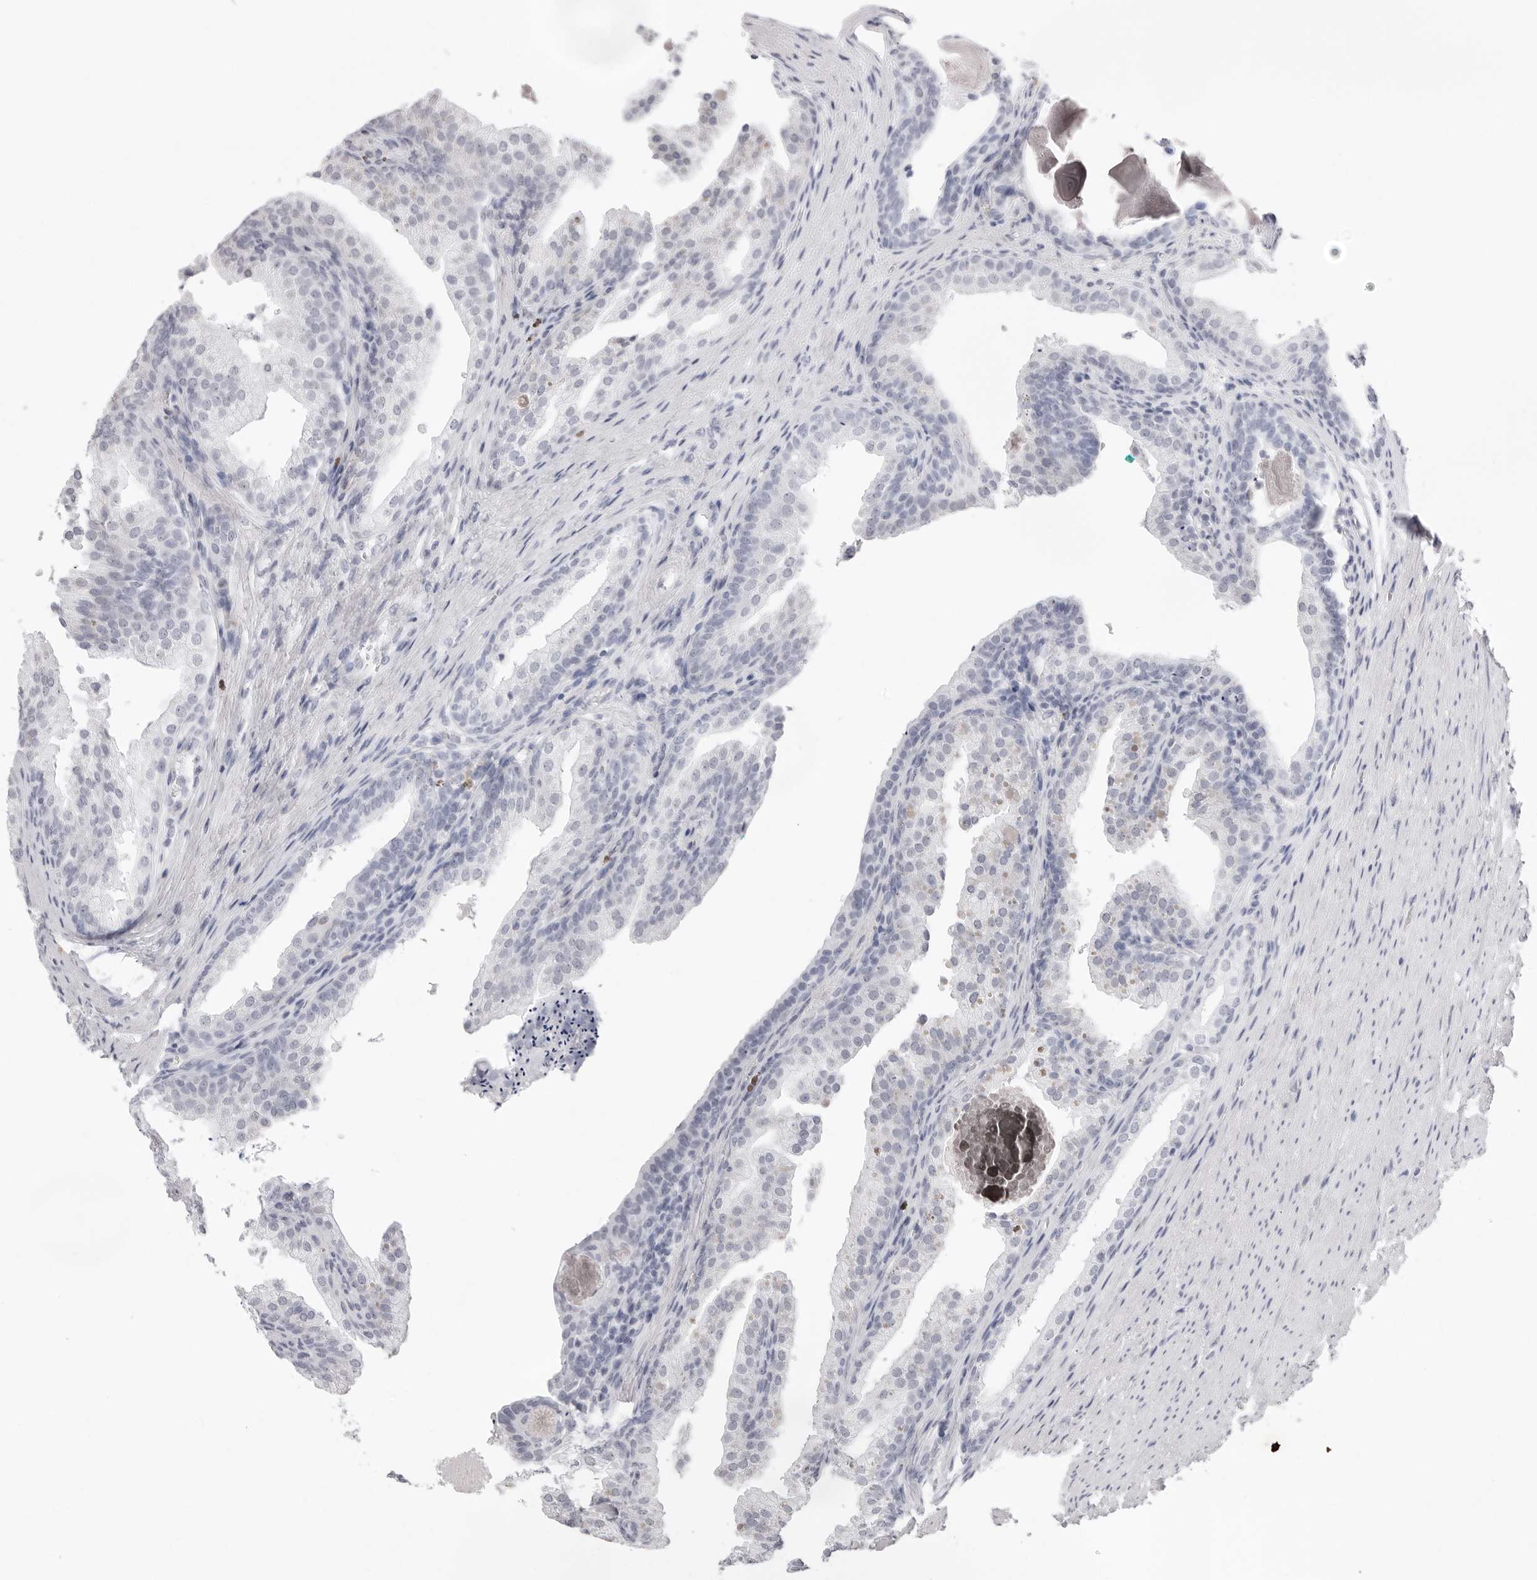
{"staining": {"intensity": "negative", "quantity": "none", "location": "none"}, "tissue": "prostate cancer", "cell_type": "Tumor cells", "image_type": "cancer", "snomed": [{"axis": "morphology", "description": "Adenocarcinoma, High grade"}, {"axis": "topography", "description": "Prostate"}], "caption": "The IHC image has no significant expression in tumor cells of adenocarcinoma (high-grade) (prostate) tissue.", "gene": "FDPS", "patient": {"sex": "male", "age": 62}}